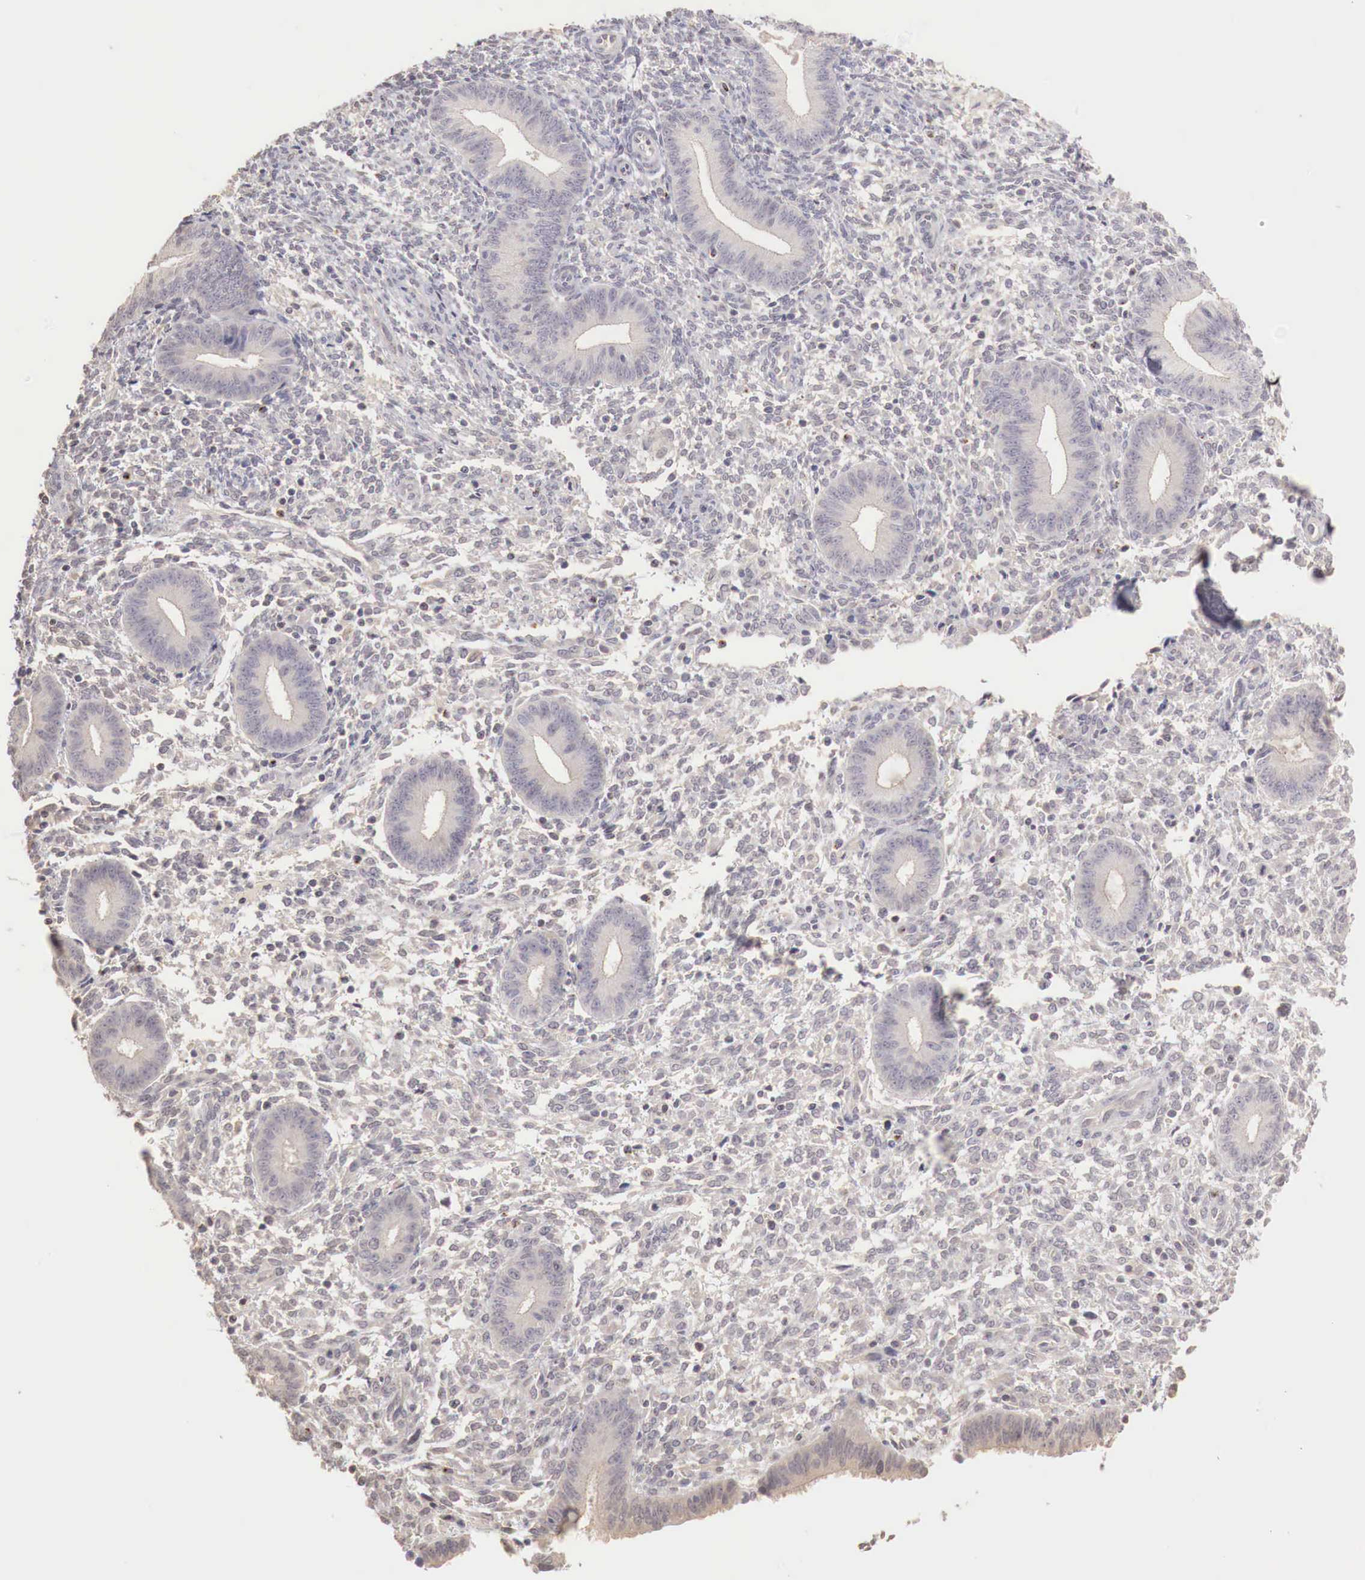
{"staining": {"intensity": "negative", "quantity": "none", "location": "none"}, "tissue": "endometrium", "cell_type": "Cells in endometrial stroma", "image_type": "normal", "snomed": [{"axis": "morphology", "description": "Normal tissue, NOS"}, {"axis": "topography", "description": "Endometrium"}], "caption": "Immunohistochemistry (IHC) of normal human endometrium displays no staining in cells in endometrial stroma. (DAB immunohistochemistry (IHC) with hematoxylin counter stain).", "gene": "TBC1D9", "patient": {"sex": "female", "age": 35}}